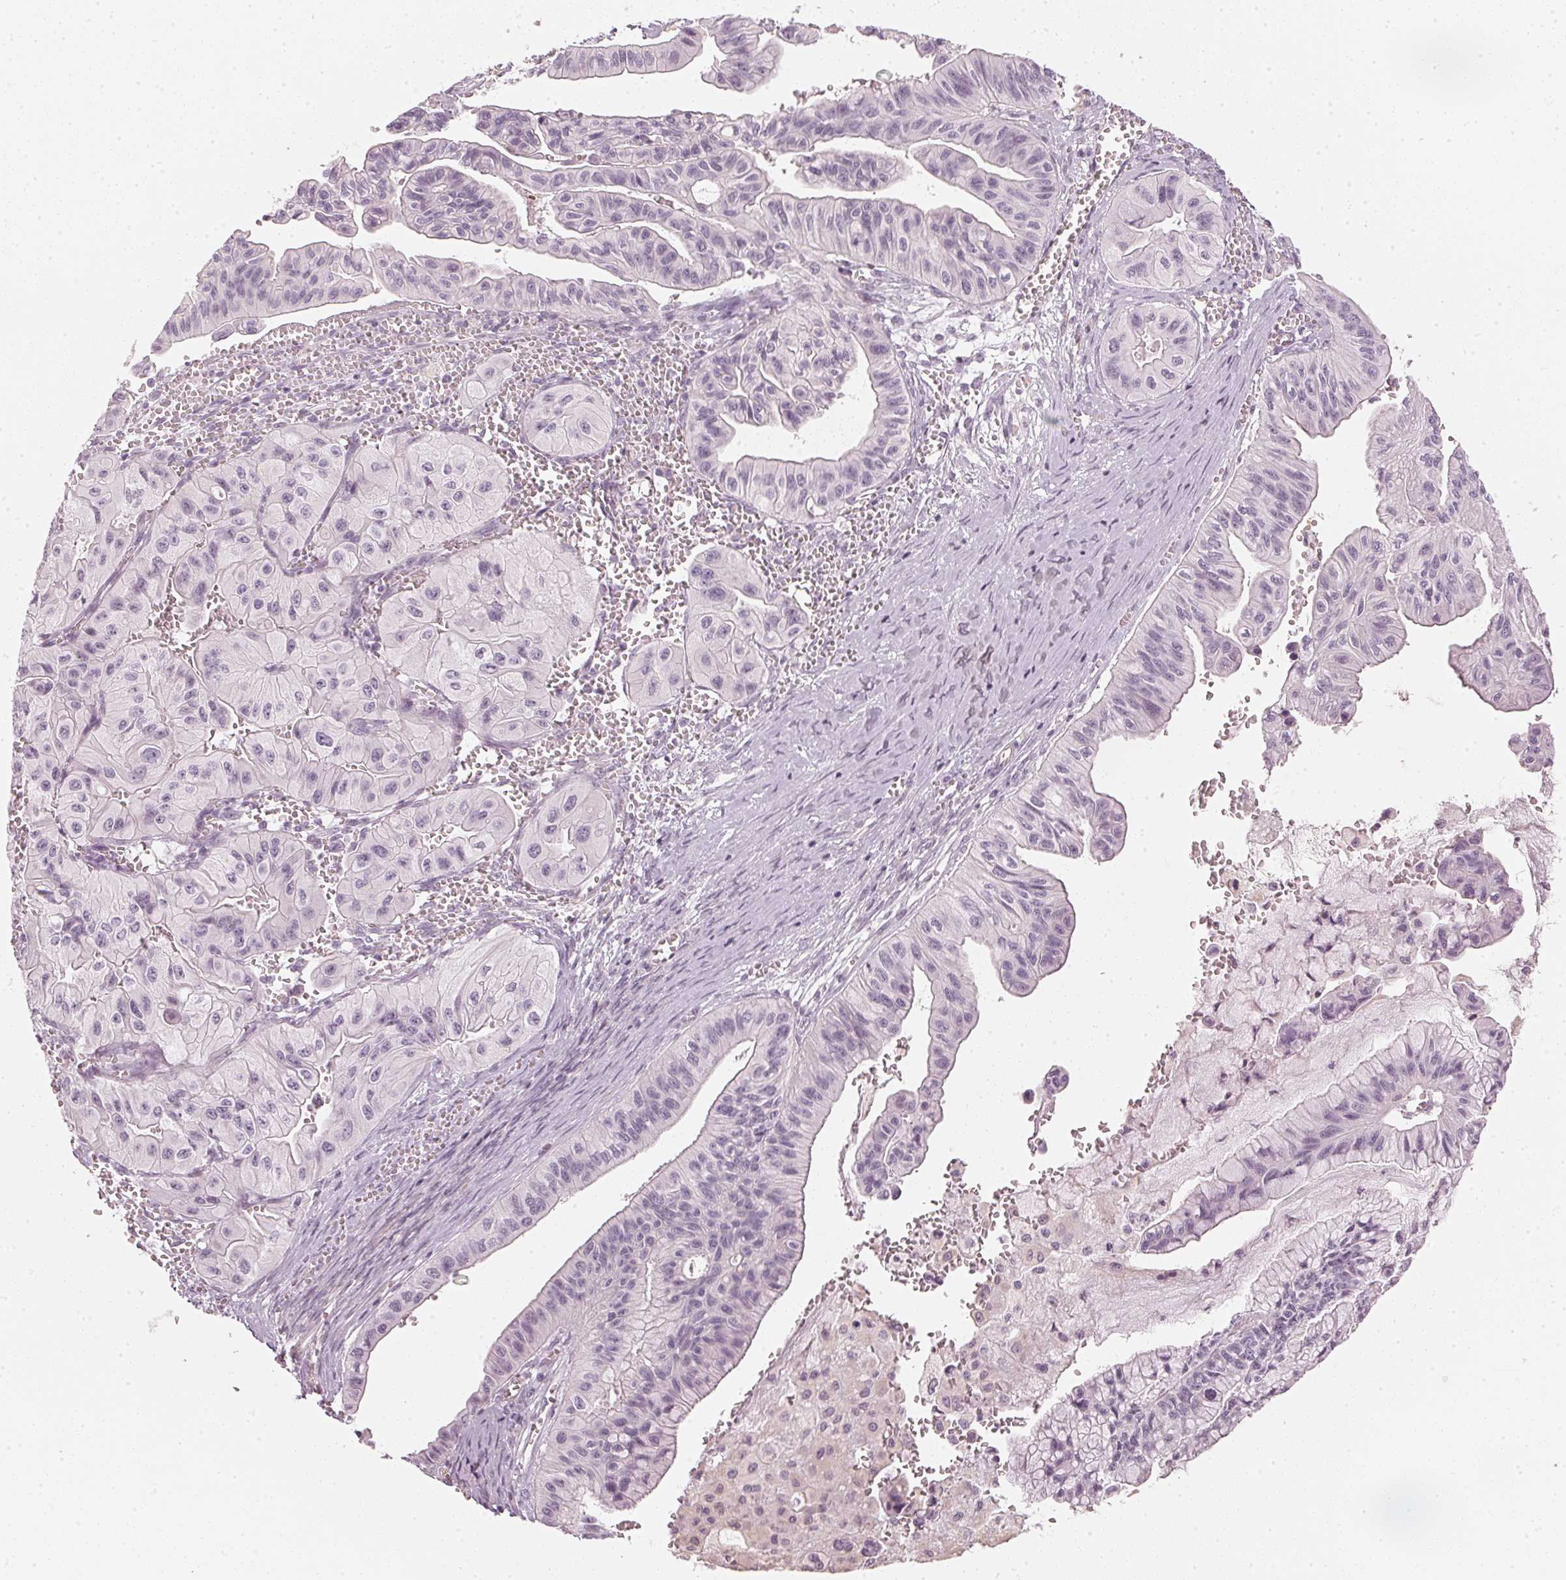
{"staining": {"intensity": "negative", "quantity": "none", "location": "none"}, "tissue": "ovarian cancer", "cell_type": "Tumor cells", "image_type": "cancer", "snomed": [{"axis": "morphology", "description": "Cystadenocarcinoma, mucinous, NOS"}, {"axis": "topography", "description": "Ovary"}], "caption": "Tumor cells are negative for protein expression in human ovarian cancer.", "gene": "APLP1", "patient": {"sex": "female", "age": 72}}